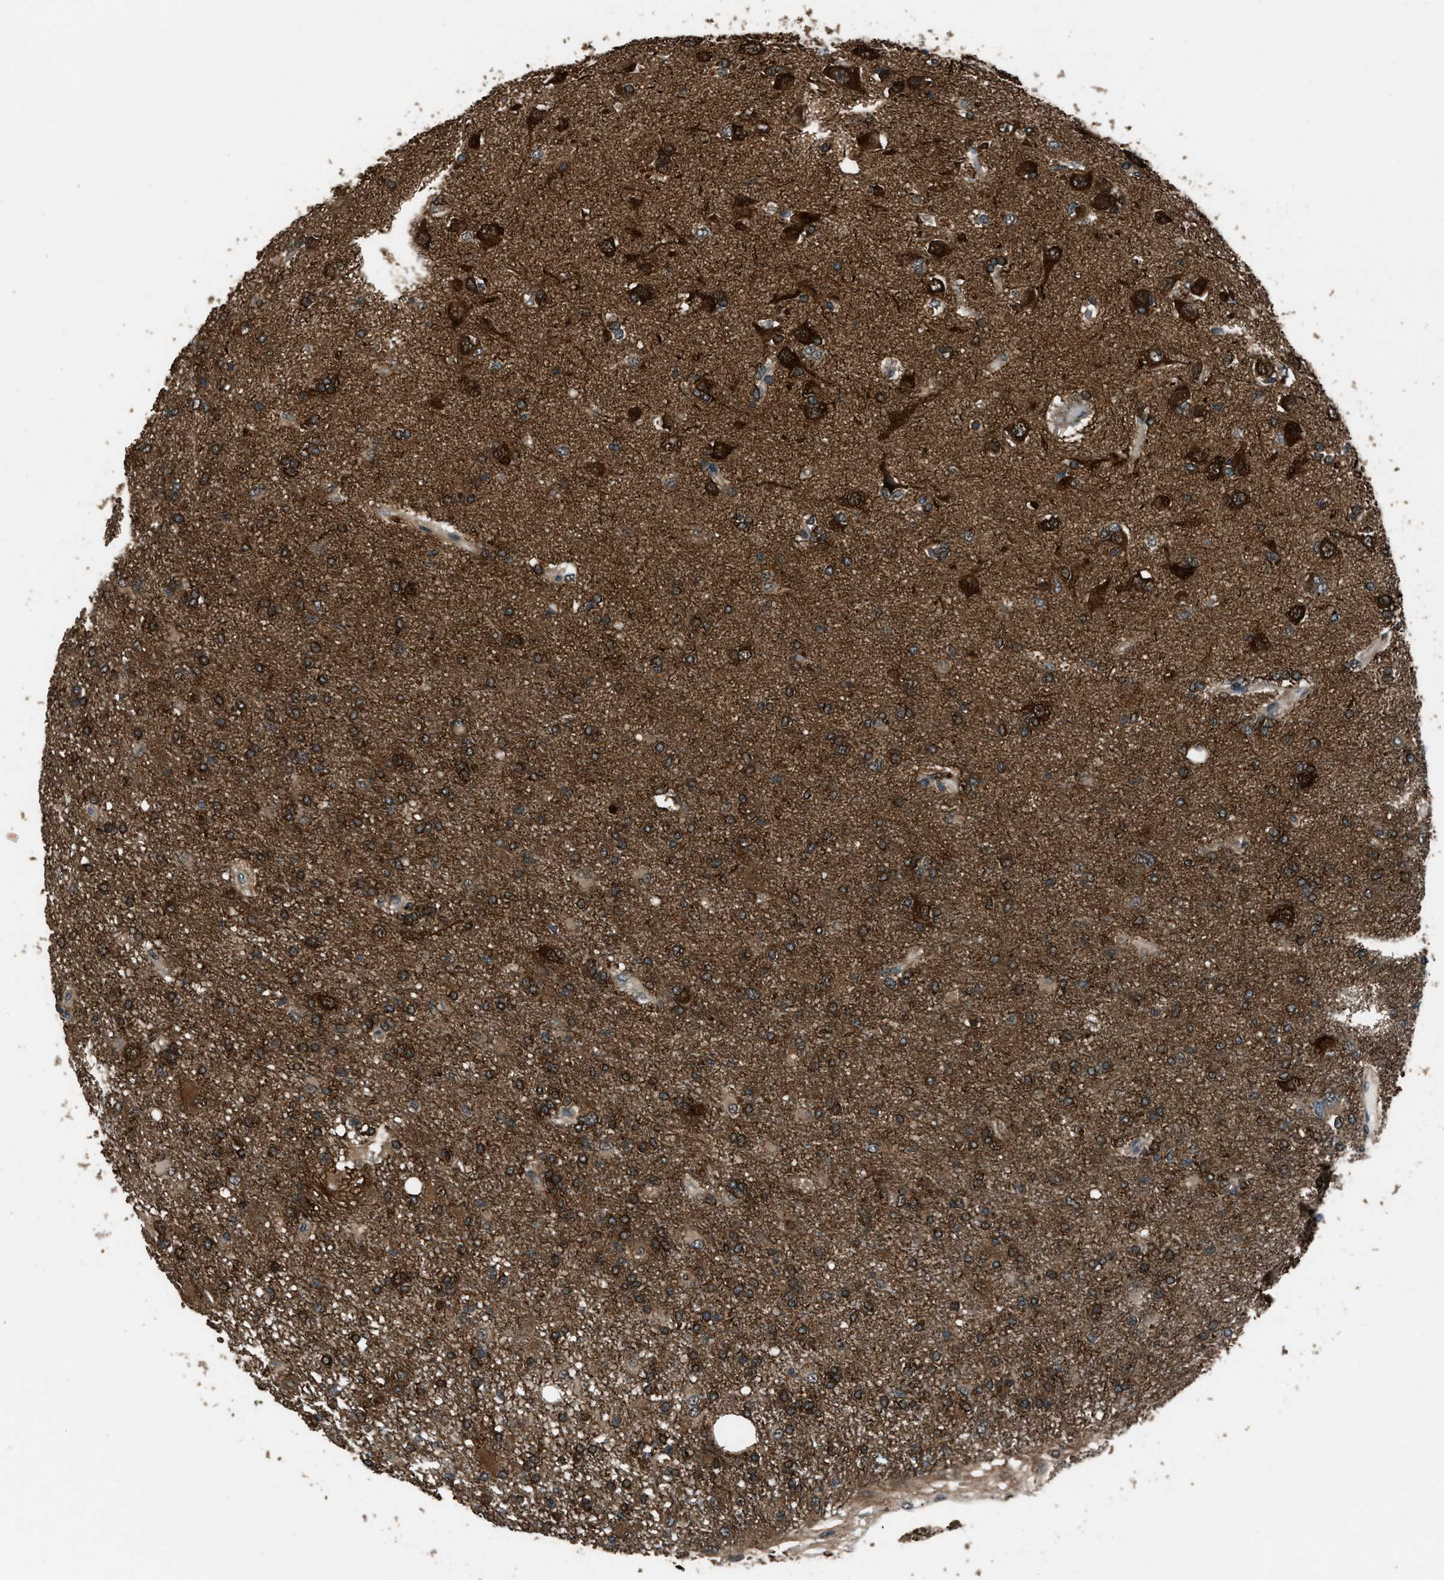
{"staining": {"intensity": "strong", "quantity": ">75%", "location": "cytoplasmic/membranous"}, "tissue": "glioma", "cell_type": "Tumor cells", "image_type": "cancer", "snomed": [{"axis": "morphology", "description": "Glioma, malignant, High grade"}, {"axis": "topography", "description": "Brain"}], "caption": "A photomicrograph showing strong cytoplasmic/membranous staining in approximately >75% of tumor cells in glioma, as visualized by brown immunohistochemical staining.", "gene": "NUDCD3", "patient": {"sex": "female", "age": 59}}